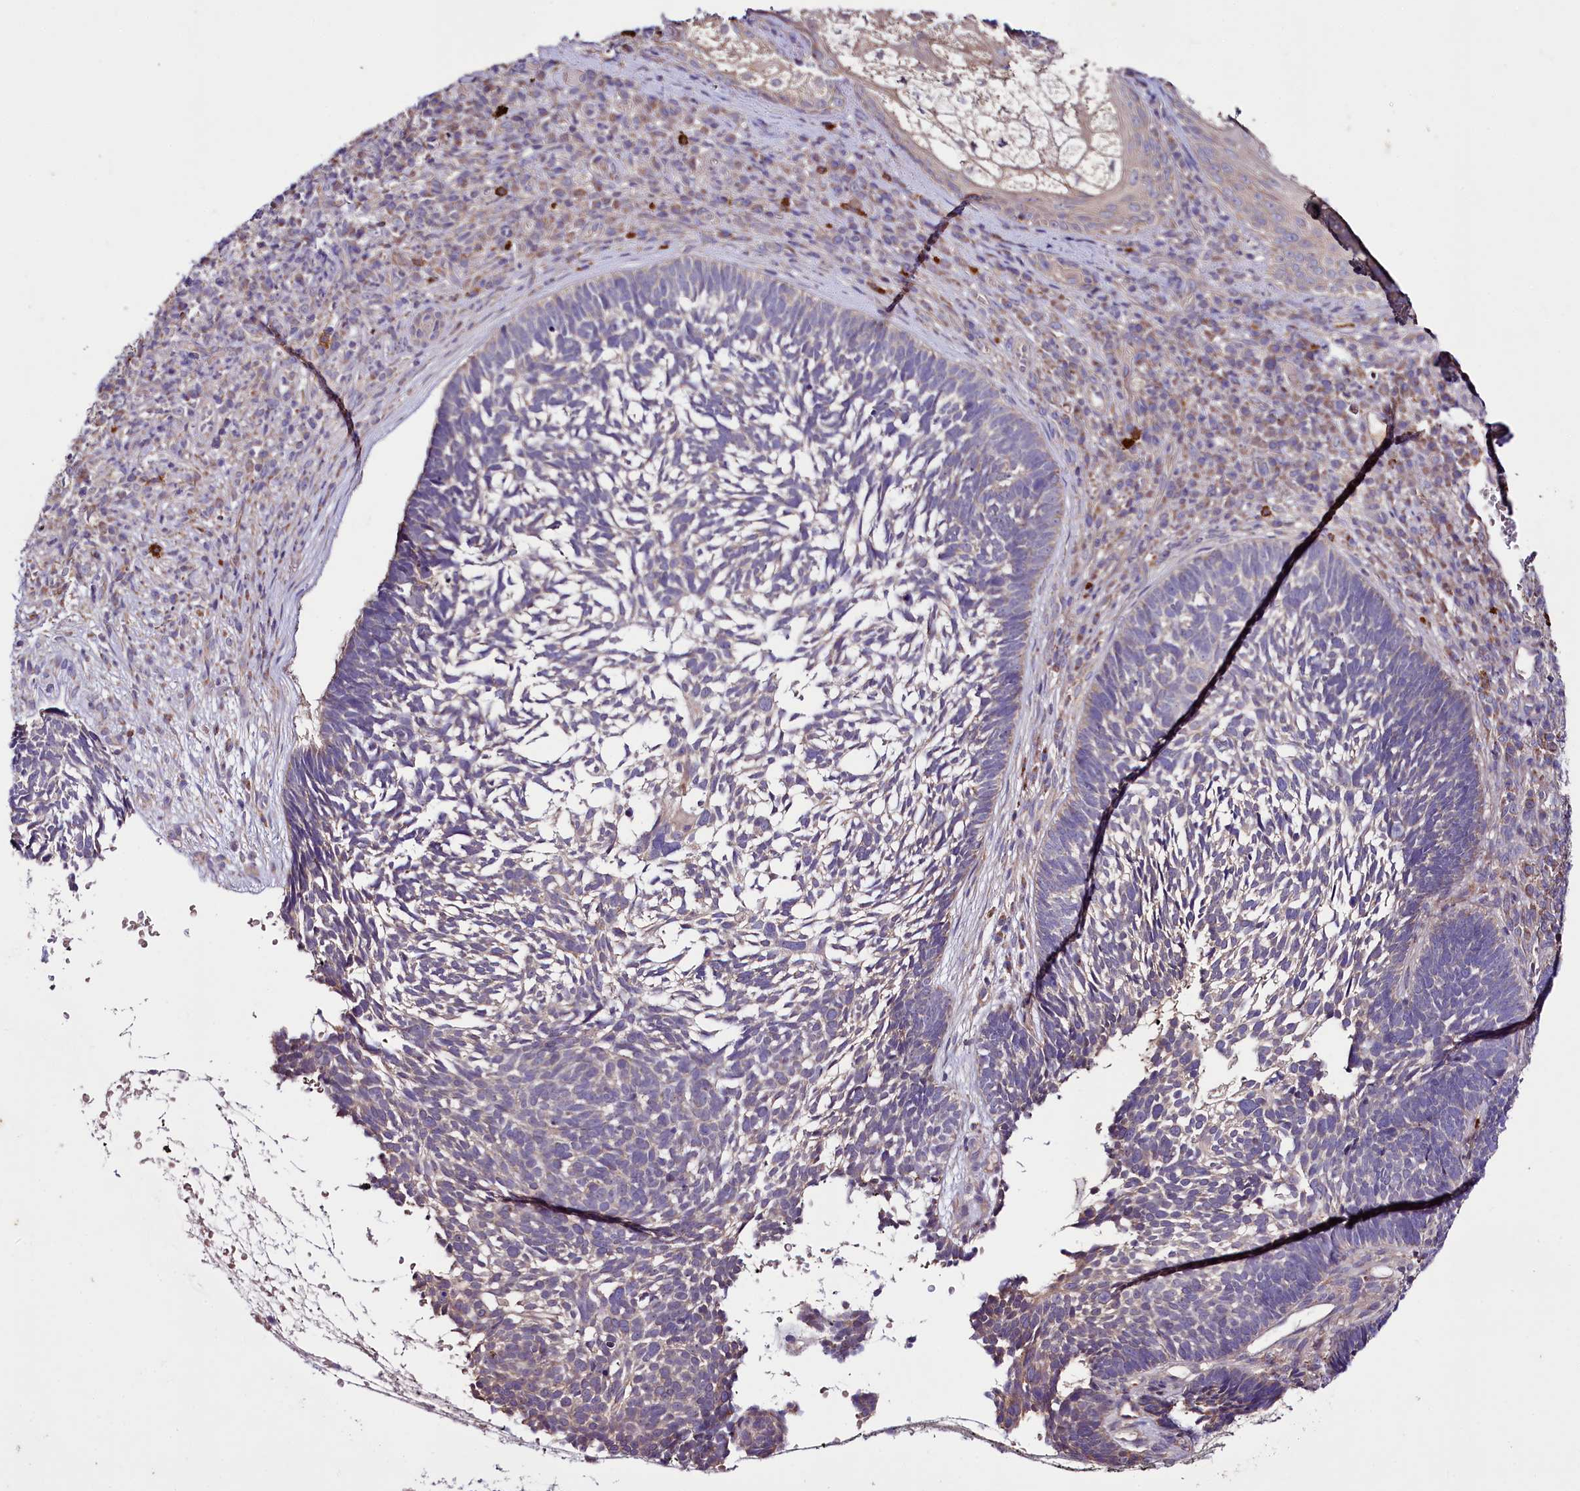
{"staining": {"intensity": "negative", "quantity": "none", "location": "none"}, "tissue": "skin cancer", "cell_type": "Tumor cells", "image_type": "cancer", "snomed": [{"axis": "morphology", "description": "Basal cell carcinoma"}, {"axis": "topography", "description": "Skin"}], "caption": "Immunohistochemistry (IHC) of skin basal cell carcinoma demonstrates no positivity in tumor cells.", "gene": "ZNF45", "patient": {"sex": "male", "age": 88}}